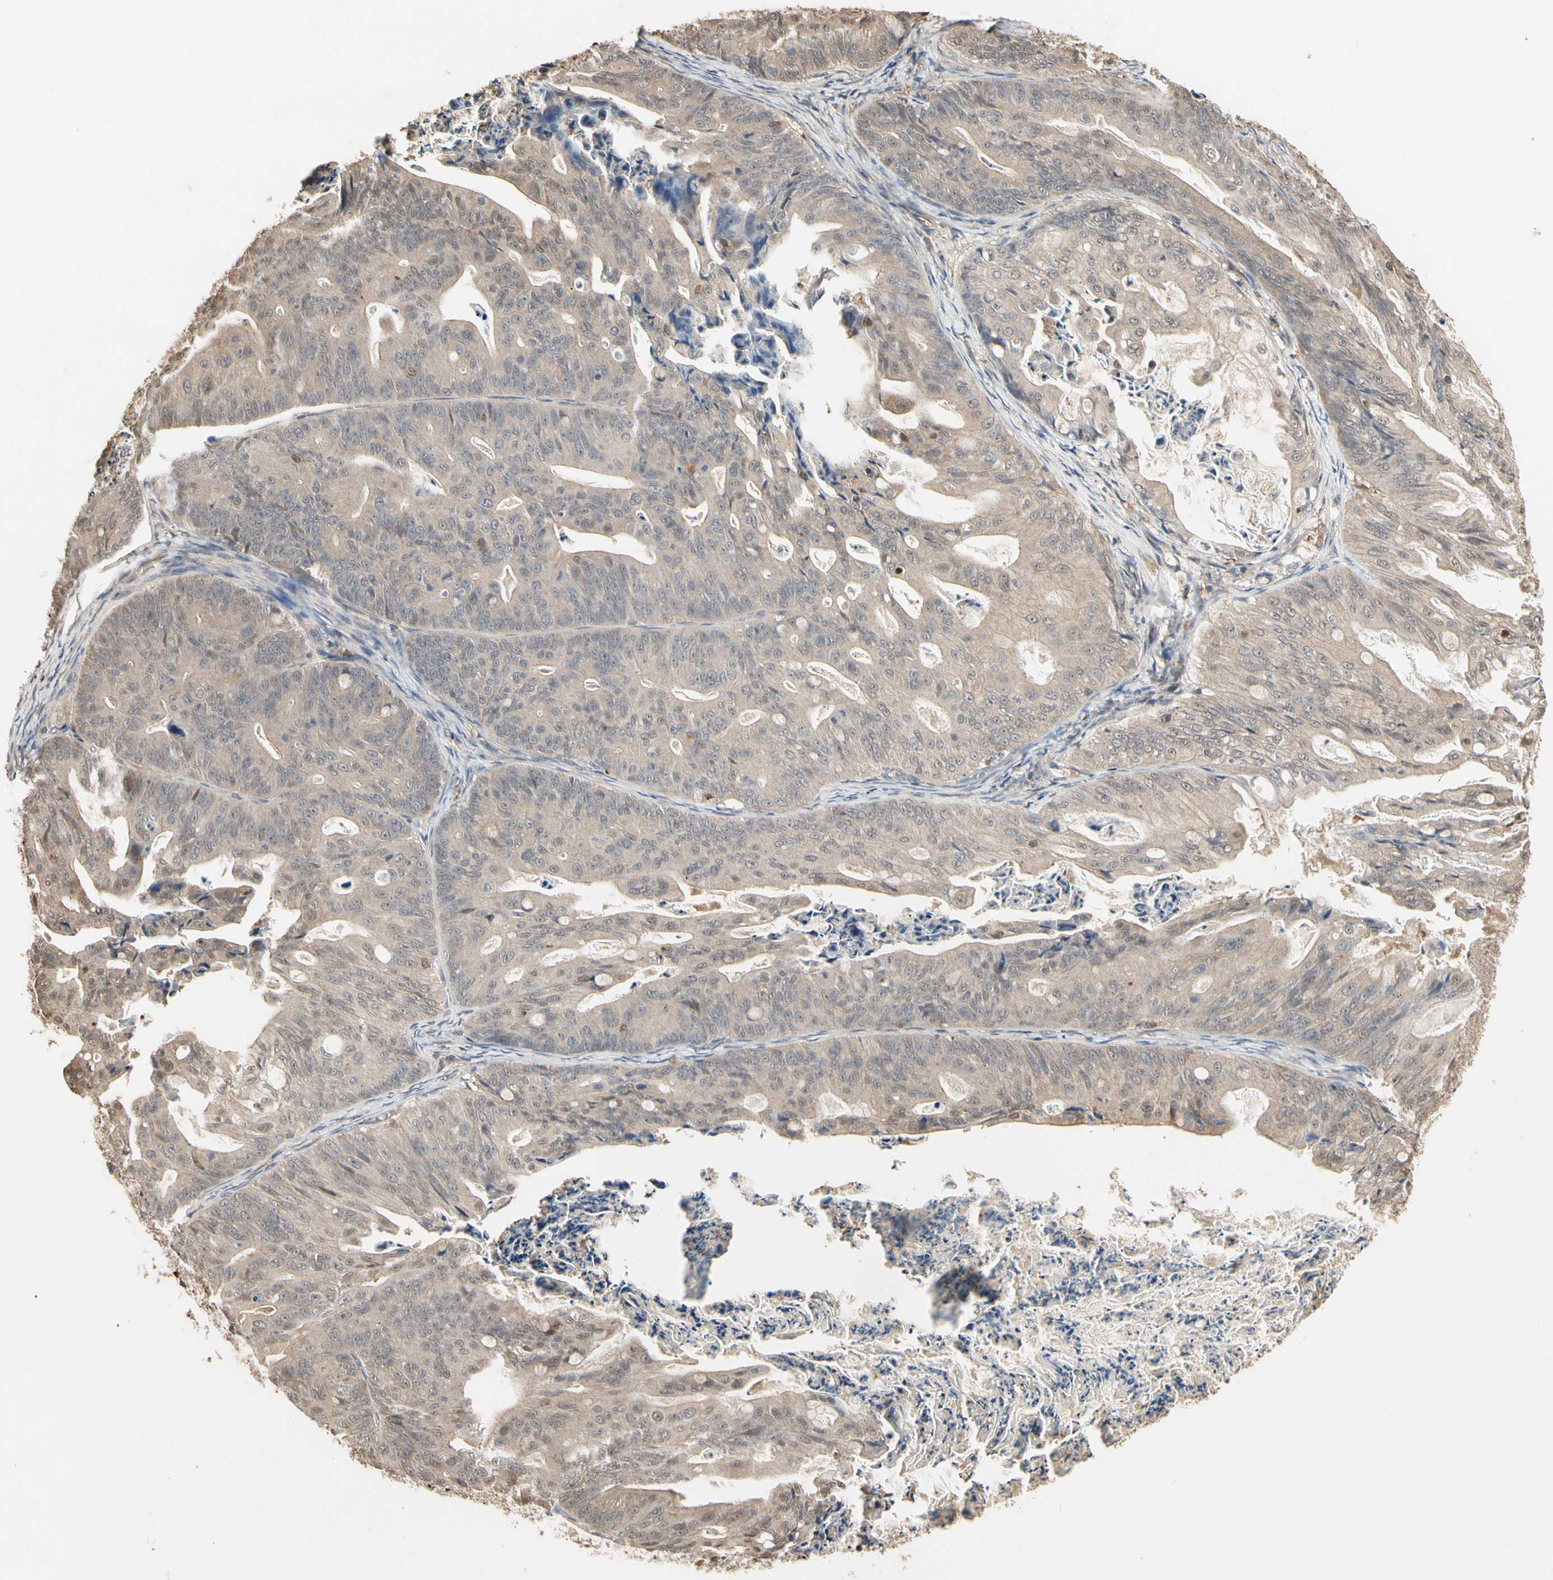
{"staining": {"intensity": "weak", "quantity": ">75%", "location": "cytoplasmic/membranous"}, "tissue": "ovarian cancer", "cell_type": "Tumor cells", "image_type": "cancer", "snomed": [{"axis": "morphology", "description": "Cystadenocarcinoma, mucinous, NOS"}, {"axis": "topography", "description": "Ovary"}], "caption": "Human ovarian mucinous cystadenocarcinoma stained for a protein (brown) reveals weak cytoplasmic/membranous positive positivity in about >75% of tumor cells.", "gene": "DRG2", "patient": {"sex": "female", "age": 37}}